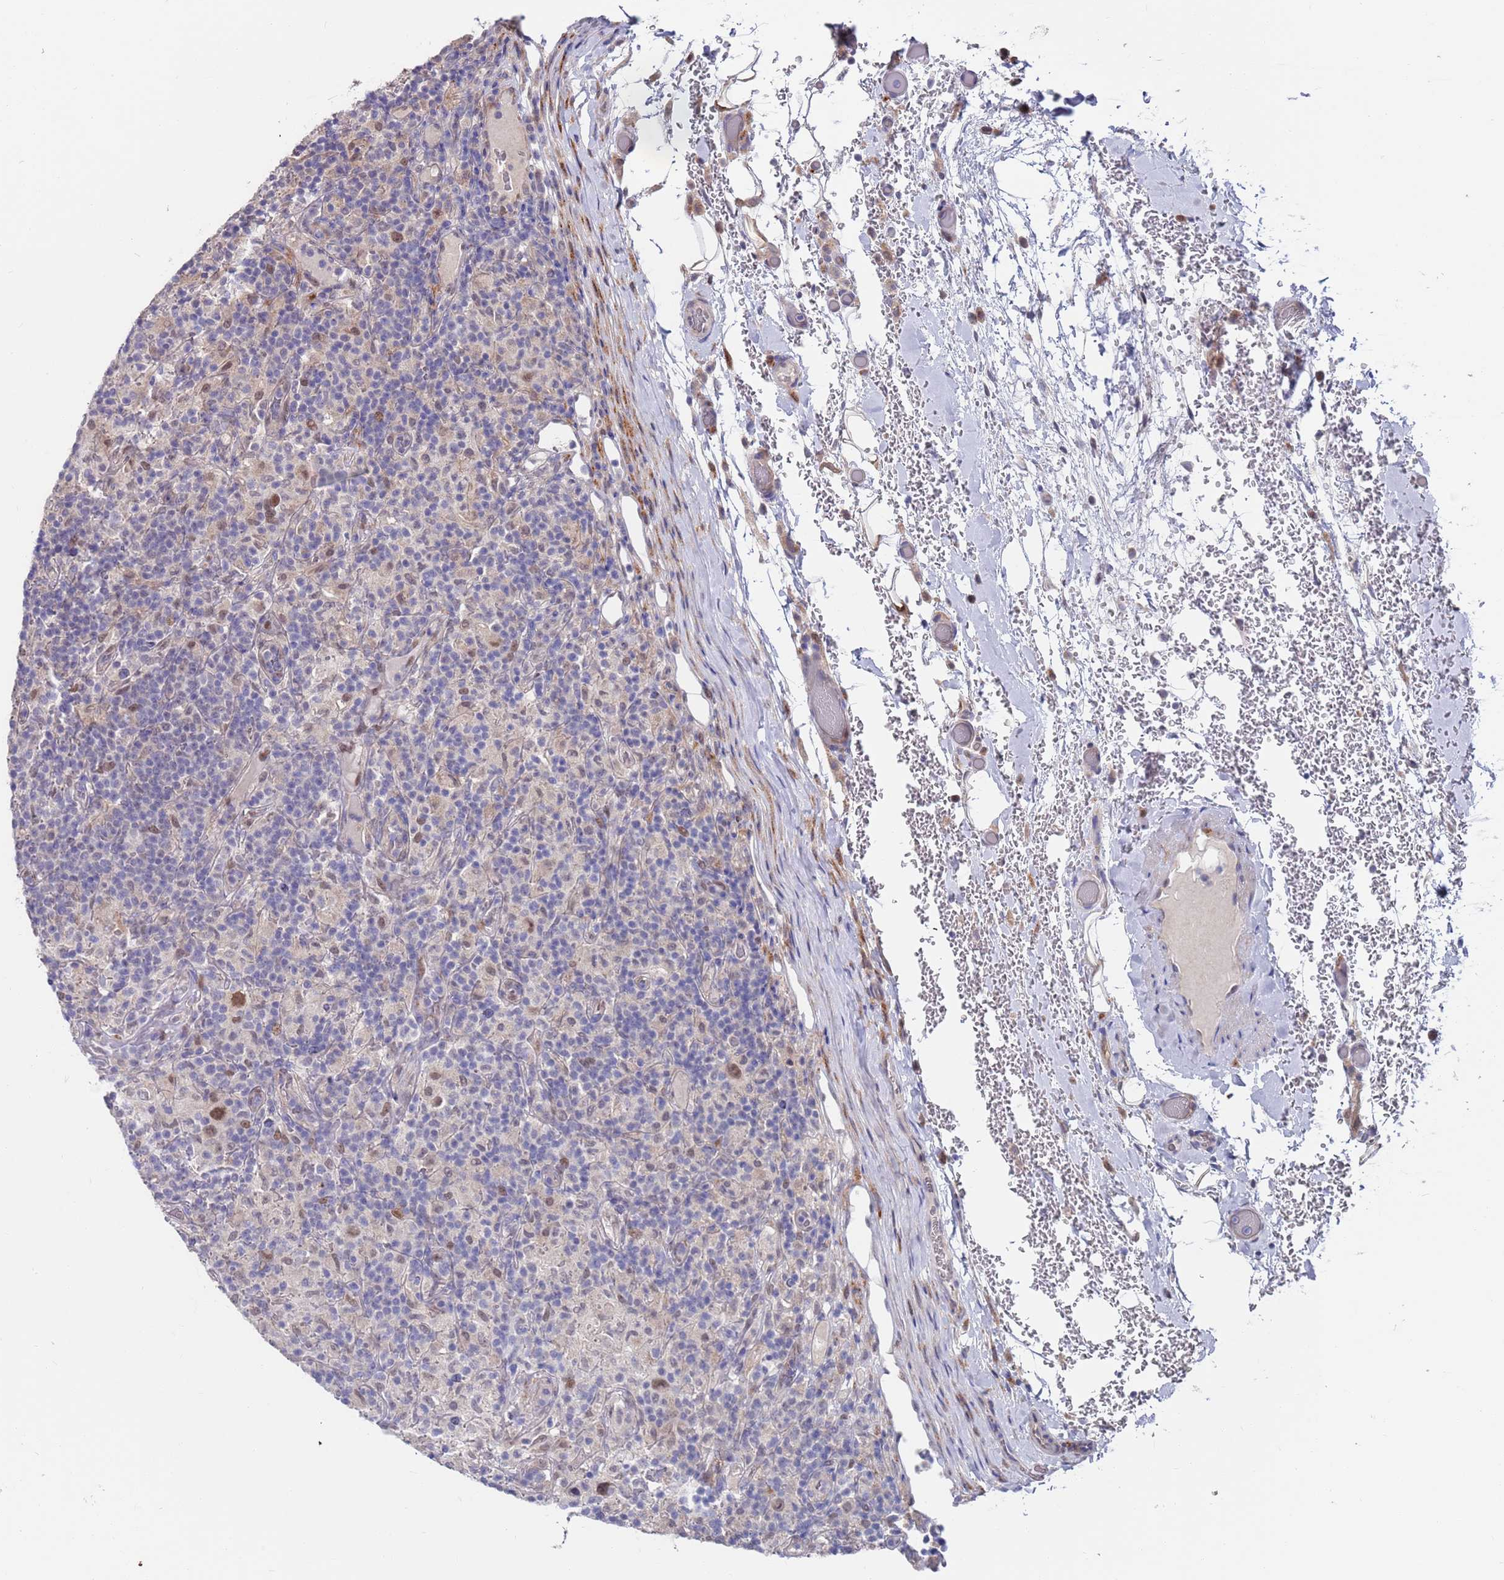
{"staining": {"intensity": "moderate", "quantity": ">75%", "location": "nuclear"}, "tissue": "lymphoma", "cell_type": "Tumor cells", "image_type": "cancer", "snomed": [{"axis": "morphology", "description": "Hodgkin's disease, NOS"}, {"axis": "topography", "description": "Lymph node"}], "caption": "This micrograph exhibits lymphoma stained with immunohistochemistry (IHC) to label a protein in brown. The nuclear of tumor cells show moderate positivity for the protein. Nuclei are counter-stained blue.", "gene": "FBXO27", "patient": {"sex": "male", "age": 70}}